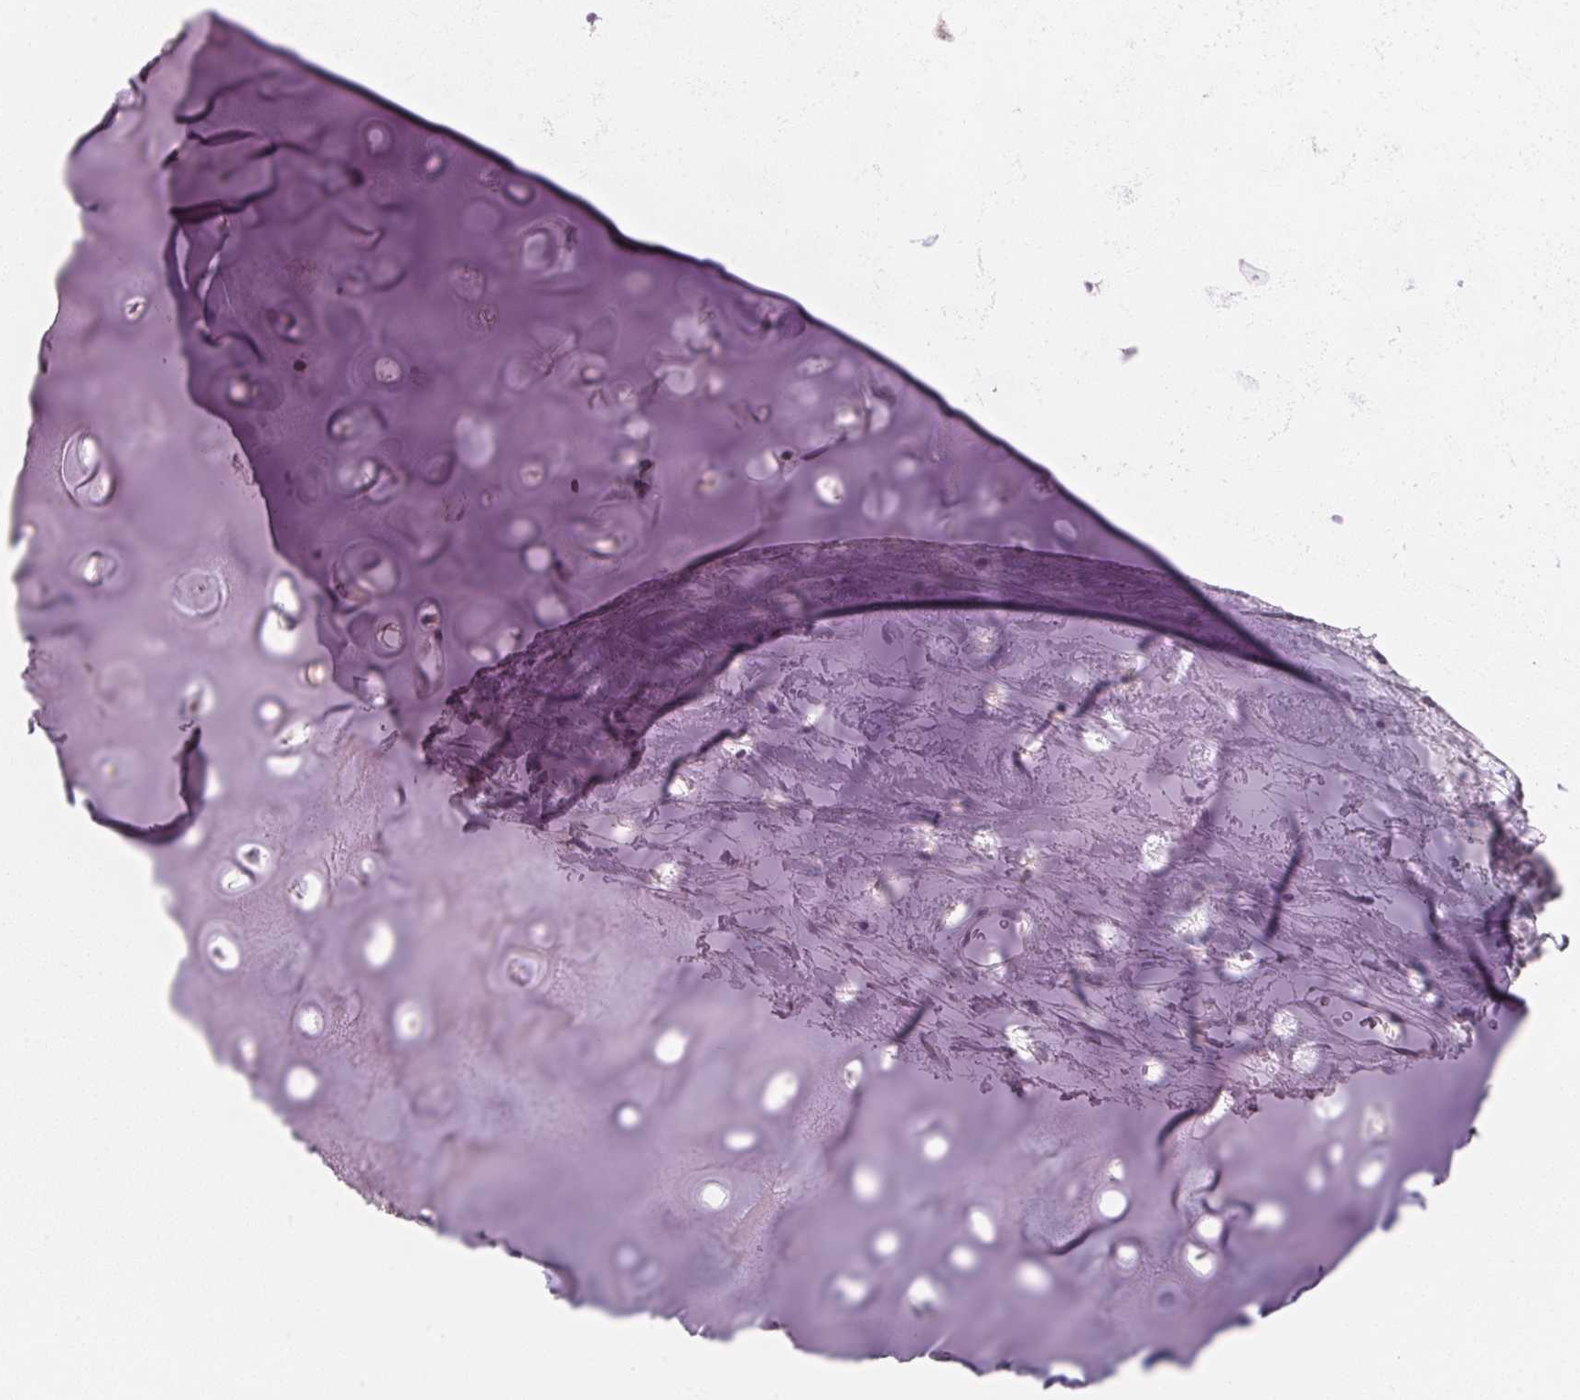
{"staining": {"intensity": "negative", "quantity": "none", "location": "none"}, "tissue": "adipose tissue", "cell_type": "Adipocytes", "image_type": "normal", "snomed": [{"axis": "morphology", "description": "Normal tissue, NOS"}, {"axis": "topography", "description": "Cartilage tissue"}, {"axis": "topography", "description": "Bronchus"}], "caption": "There is no significant staining in adipocytes of adipose tissue. Brightfield microscopy of immunohistochemistry stained with DAB (3,3'-diaminobenzidine) (brown) and hematoxylin (blue), captured at high magnification.", "gene": "CYP11B1", "patient": {"sex": "male", "age": 58}}